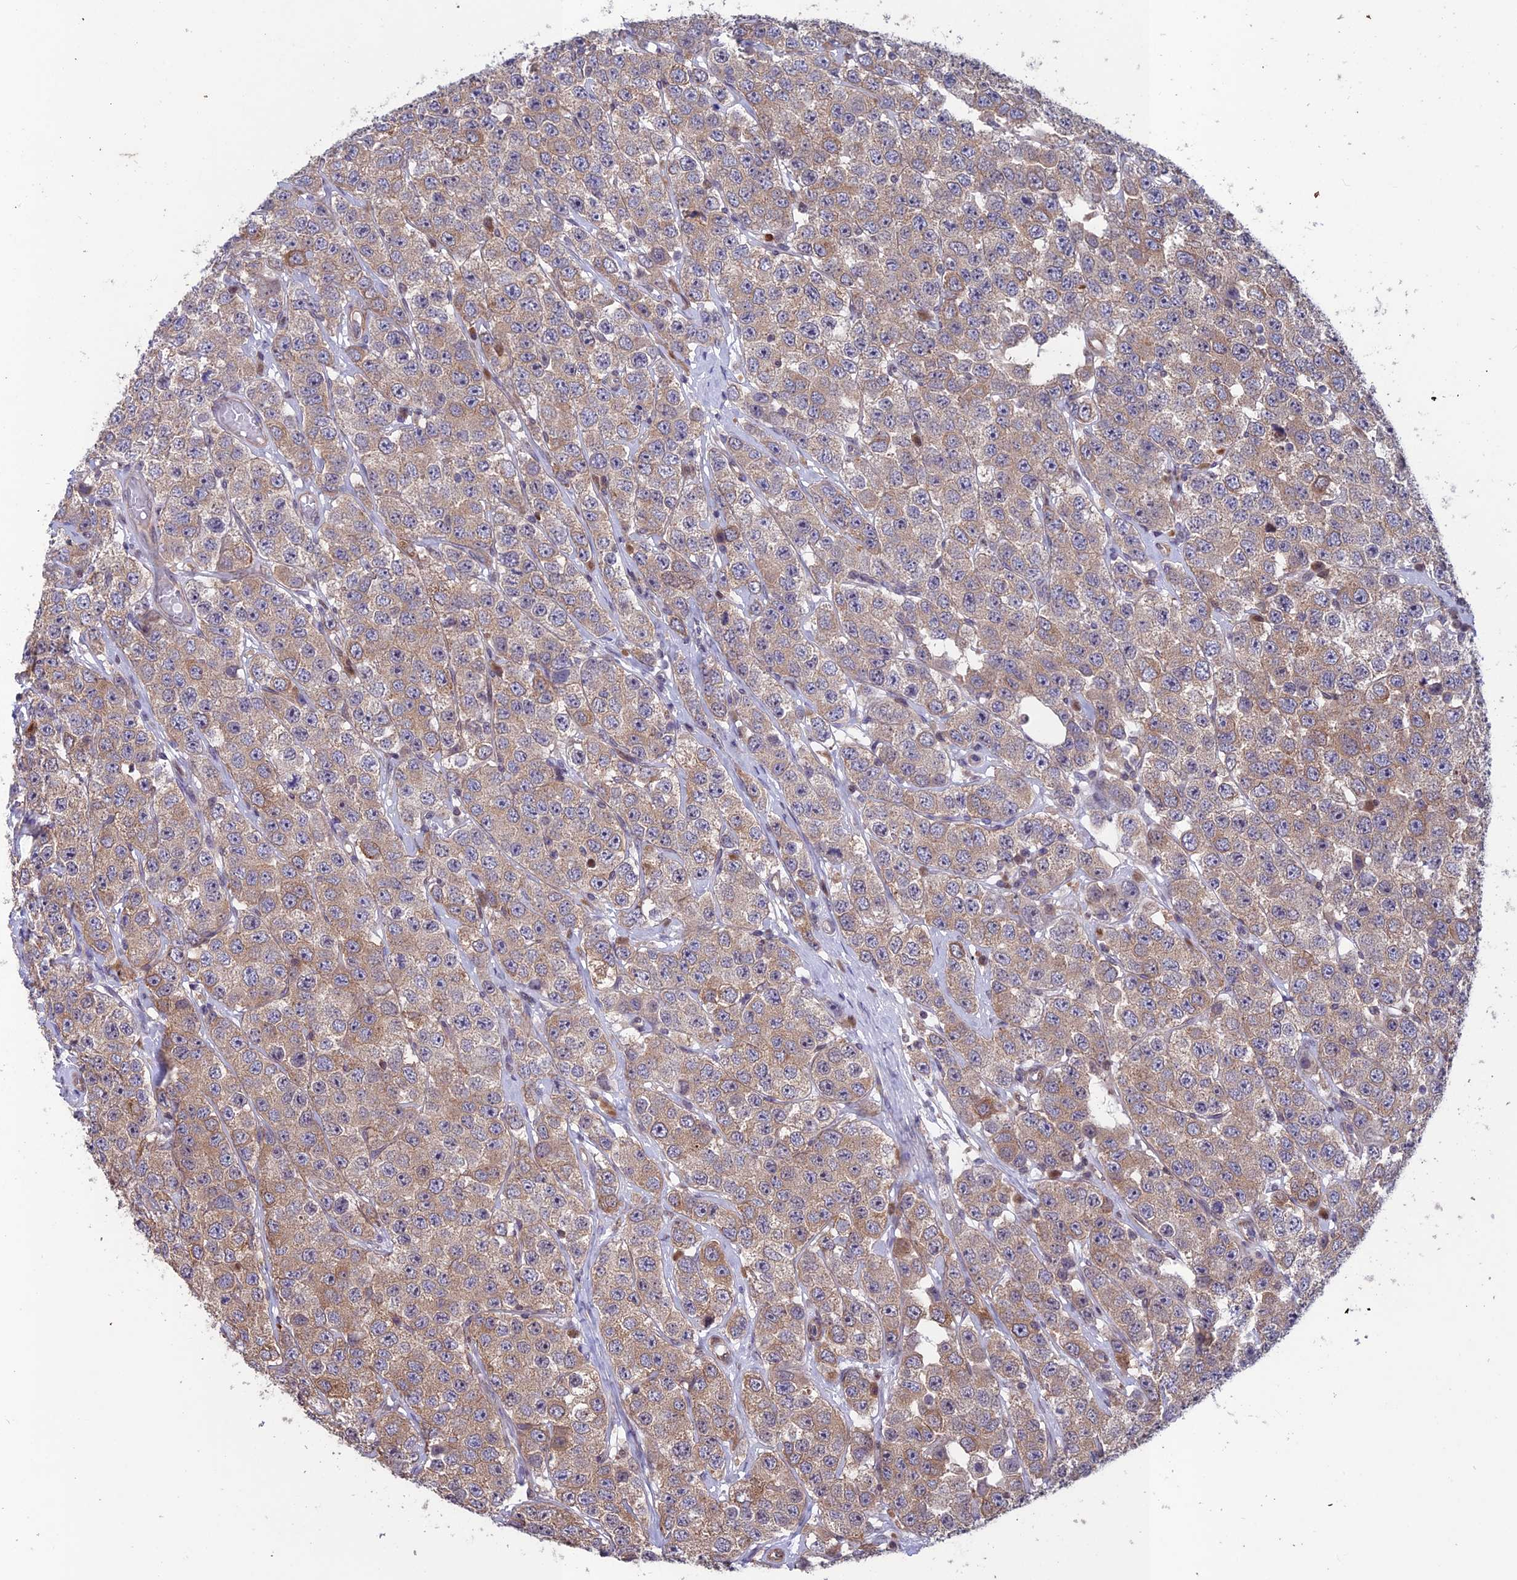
{"staining": {"intensity": "weak", "quantity": ">75%", "location": "cytoplasmic/membranous"}, "tissue": "testis cancer", "cell_type": "Tumor cells", "image_type": "cancer", "snomed": [{"axis": "morphology", "description": "Seminoma, NOS"}, {"axis": "topography", "description": "Testis"}], "caption": "Weak cytoplasmic/membranous staining is present in approximately >75% of tumor cells in testis cancer. The protein of interest is stained brown, and the nuclei are stained in blue (DAB IHC with brightfield microscopy, high magnification).", "gene": "MAST2", "patient": {"sex": "male", "age": 28}}